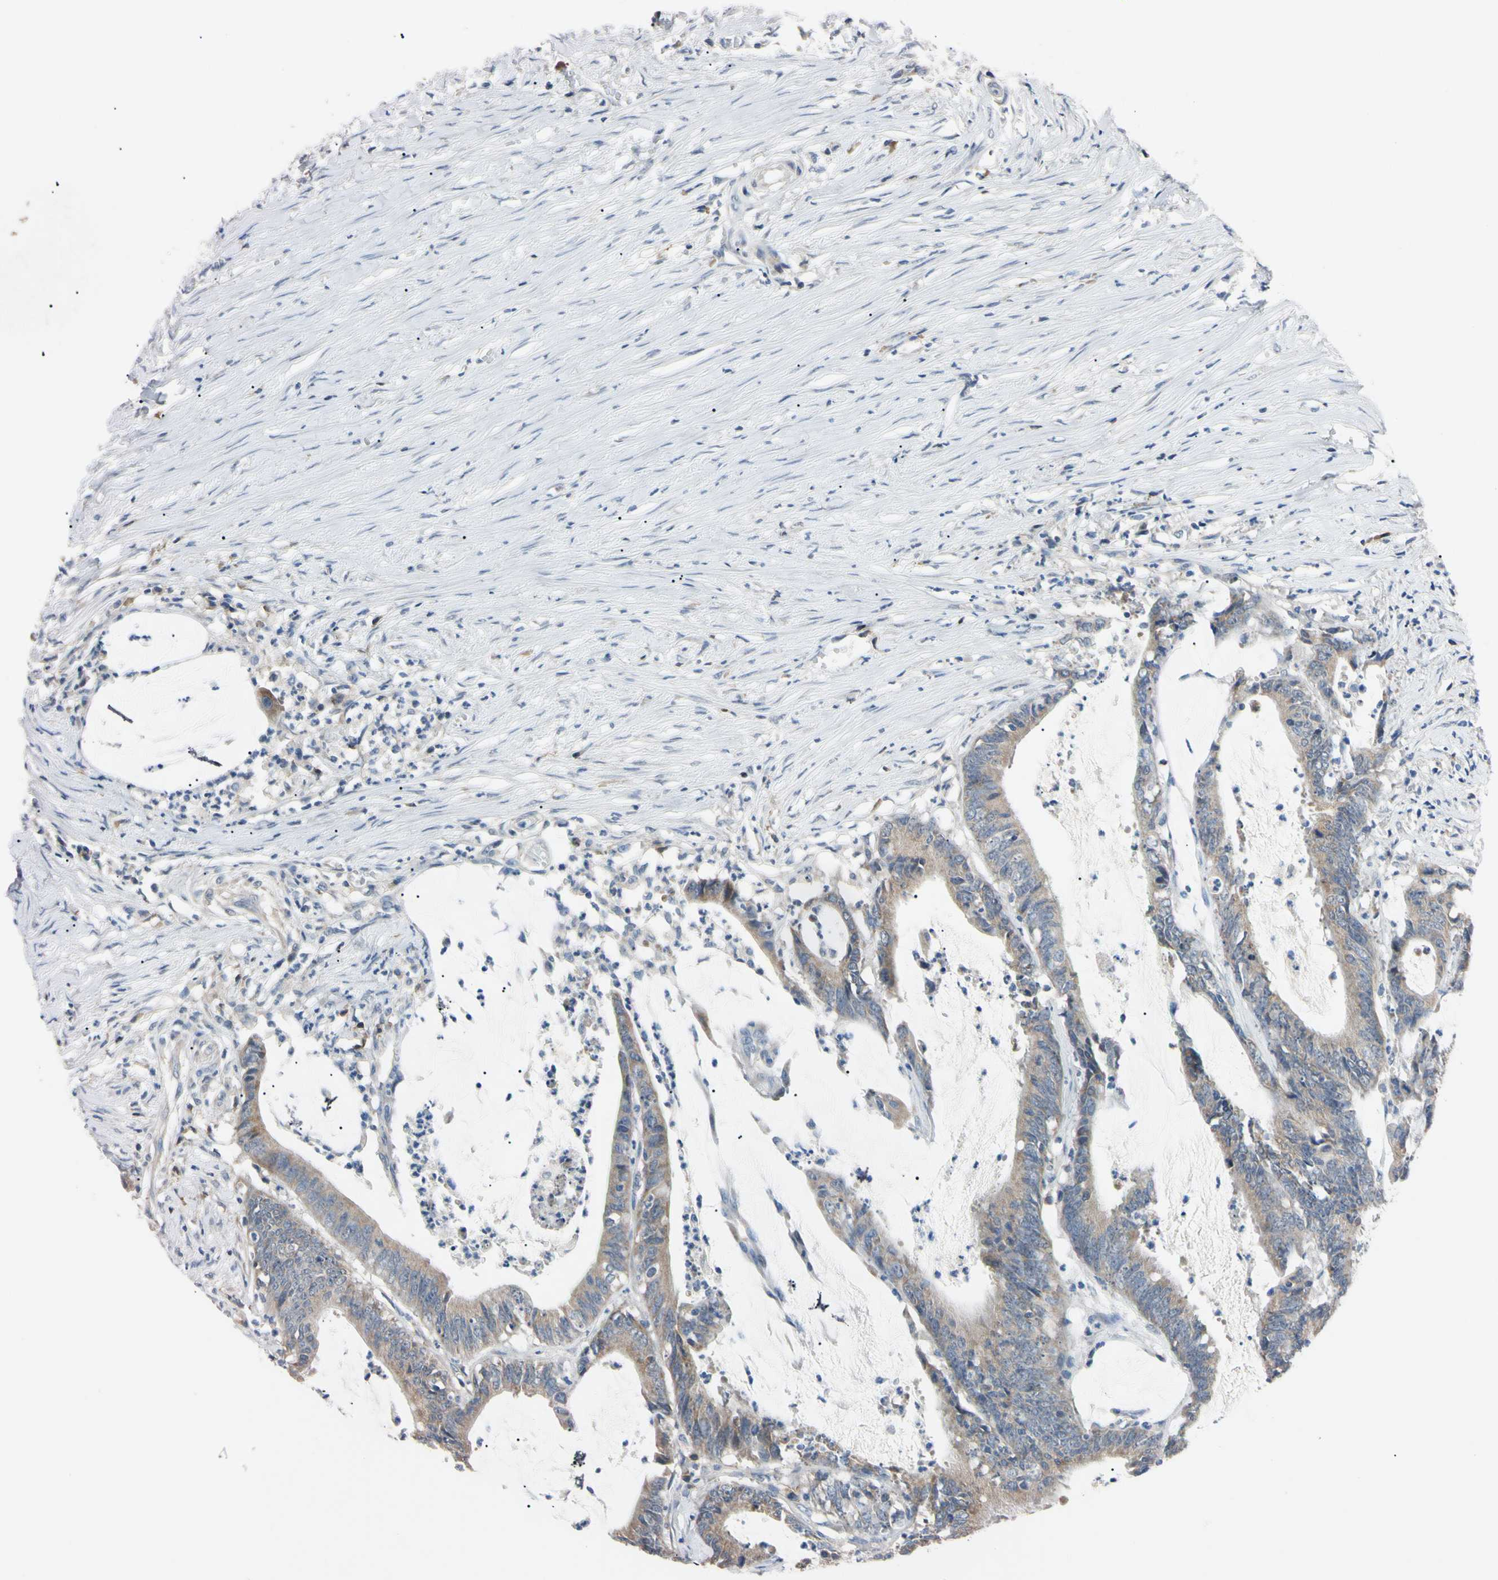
{"staining": {"intensity": "weak", "quantity": ">75%", "location": "cytoplasmic/membranous"}, "tissue": "colorectal cancer", "cell_type": "Tumor cells", "image_type": "cancer", "snomed": [{"axis": "morphology", "description": "Adenocarcinoma, NOS"}, {"axis": "topography", "description": "Rectum"}], "caption": "Adenocarcinoma (colorectal) stained with a protein marker shows weak staining in tumor cells.", "gene": "PNKD", "patient": {"sex": "female", "age": 66}}